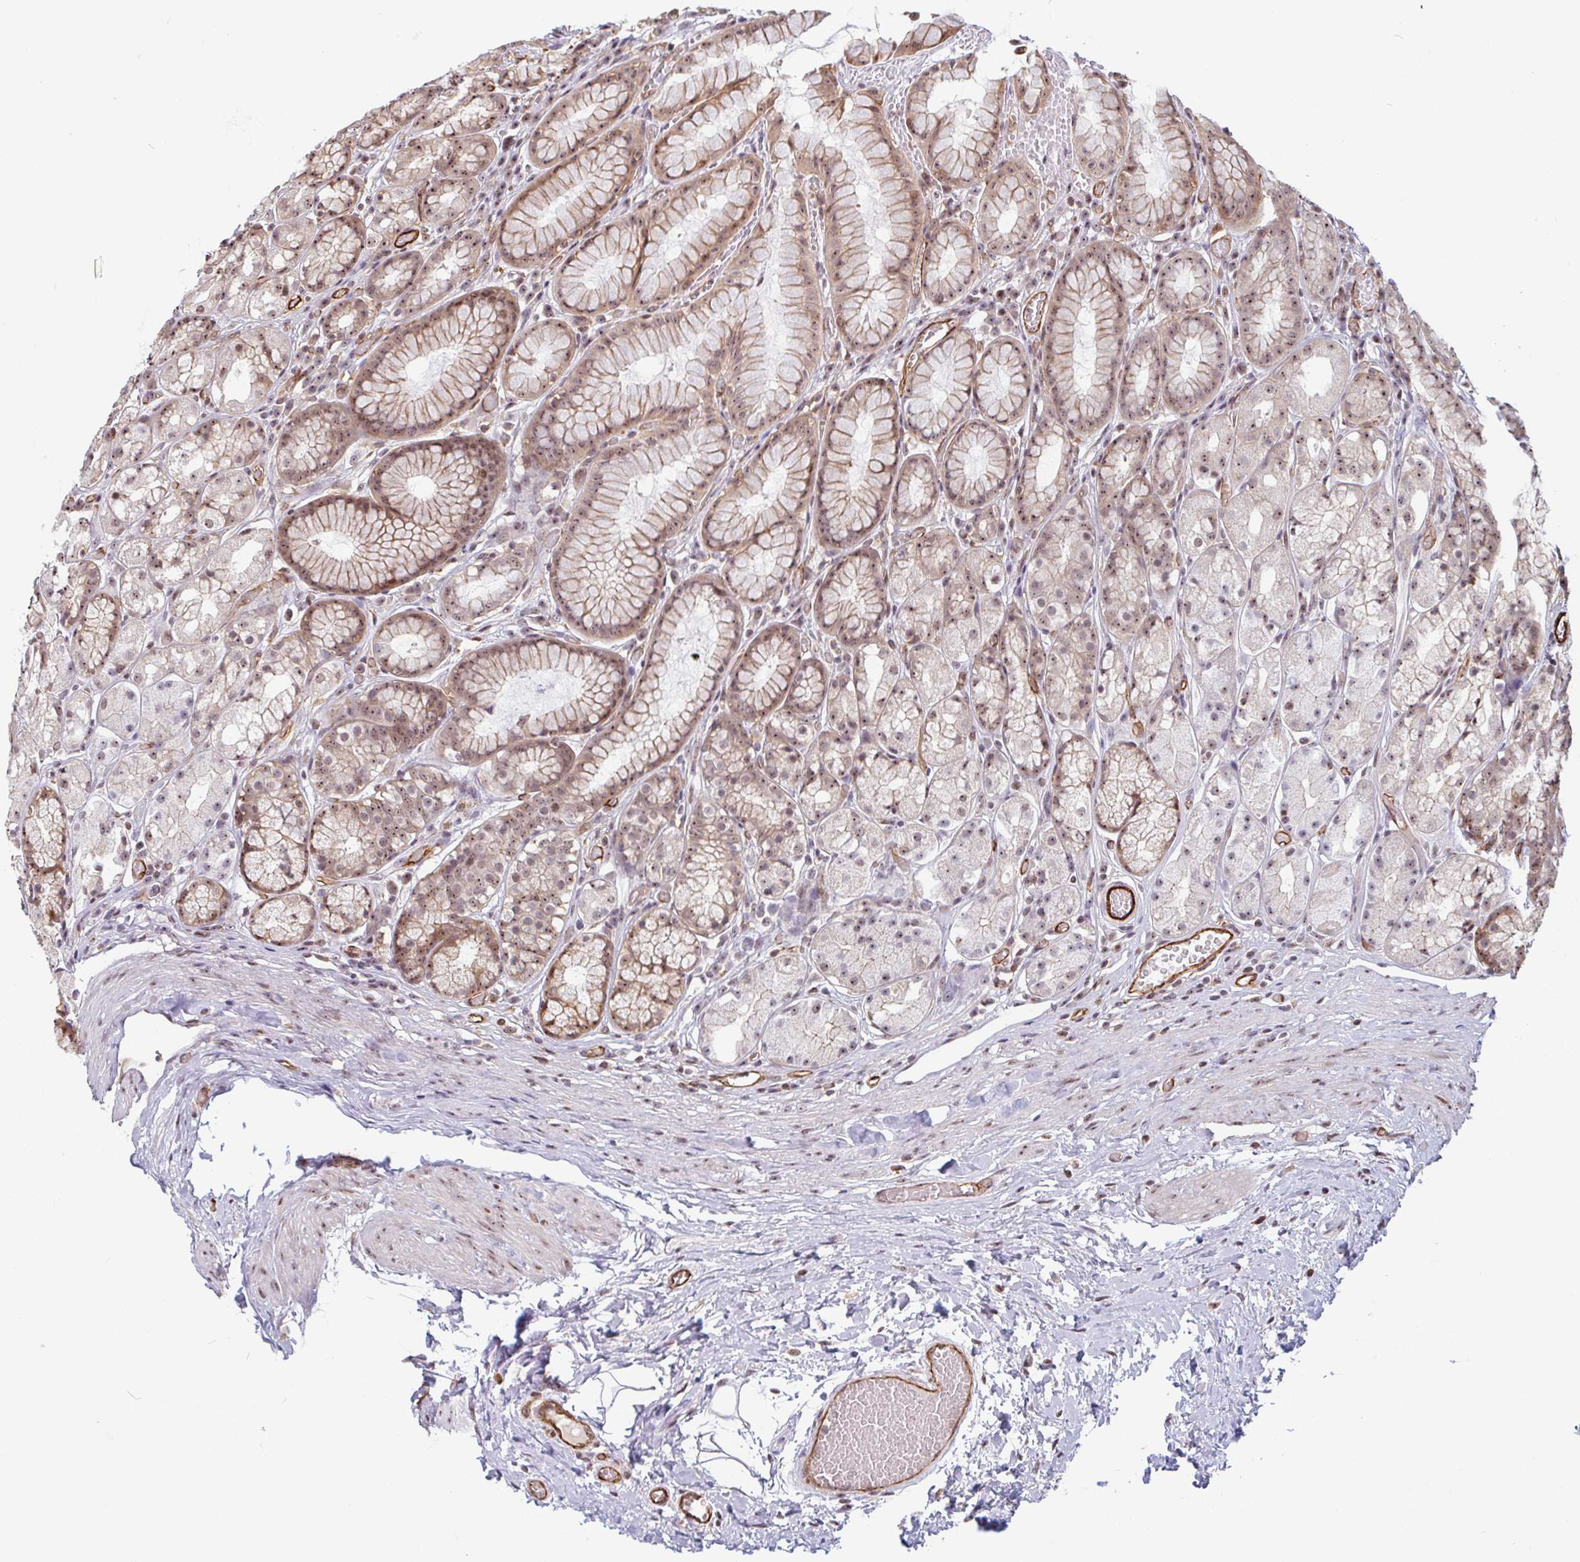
{"staining": {"intensity": "moderate", "quantity": ">75%", "location": "cytoplasmic/membranous,nuclear"}, "tissue": "stomach", "cell_type": "Glandular cells", "image_type": "normal", "snomed": [{"axis": "morphology", "description": "Normal tissue, NOS"}, {"axis": "topography", "description": "Smooth muscle"}, {"axis": "topography", "description": "Stomach"}], "caption": "Glandular cells display medium levels of moderate cytoplasmic/membranous,nuclear positivity in about >75% of cells in normal stomach.", "gene": "ZNF689", "patient": {"sex": "male", "age": 70}}